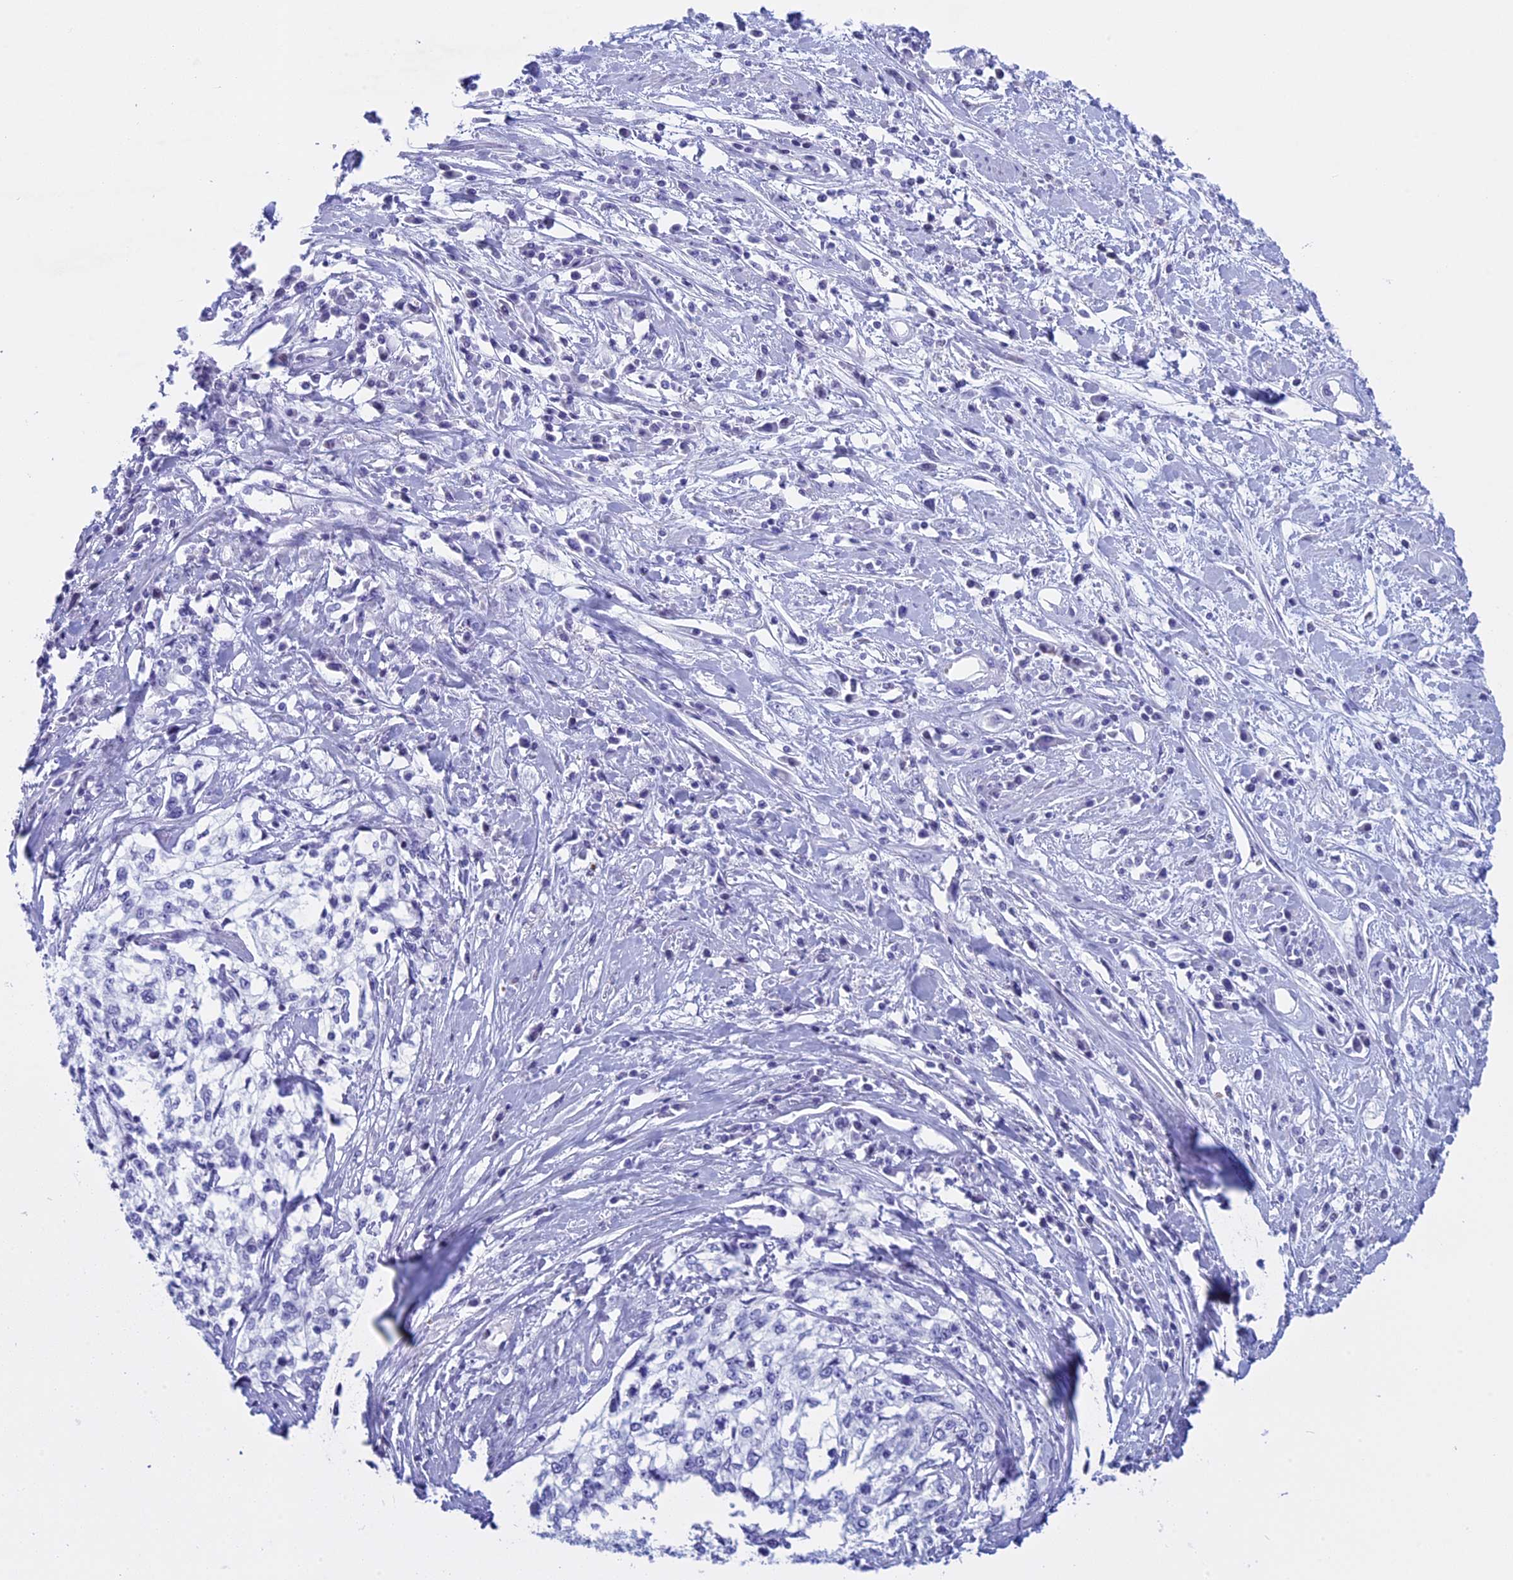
{"staining": {"intensity": "negative", "quantity": "none", "location": "none"}, "tissue": "cervical cancer", "cell_type": "Tumor cells", "image_type": "cancer", "snomed": [{"axis": "morphology", "description": "Squamous cell carcinoma, NOS"}, {"axis": "topography", "description": "Cervix"}], "caption": "The micrograph demonstrates no significant expression in tumor cells of squamous cell carcinoma (cervical).", "gene": "KCTD21", "patient": {"sex": "female", "age": 57}}